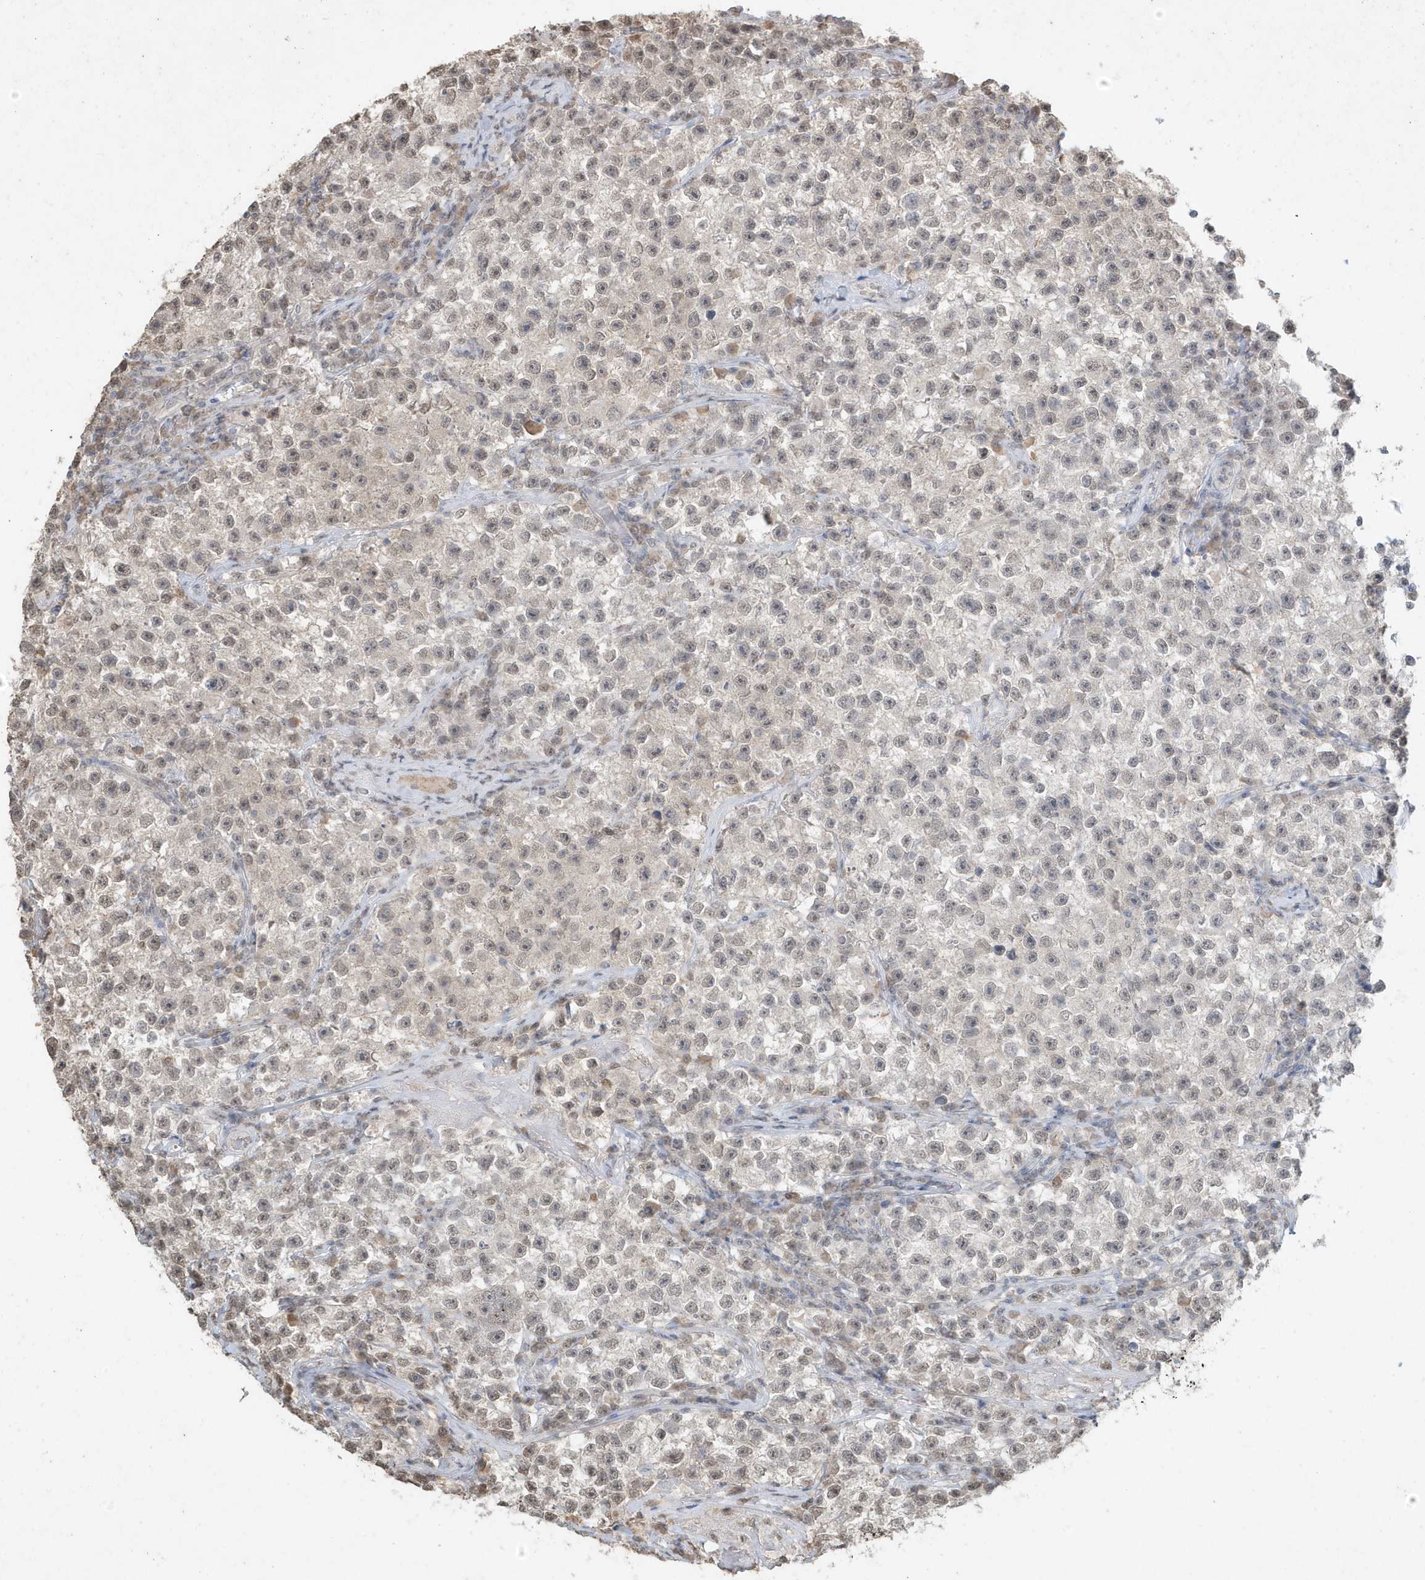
{"staining": {"intensity": "weak", "quantity": "25%-75%", "location": "nuclear"}, "tissue": "testis cancer", "cell_type": "Tumor cells", "image_type": "cancer", "snomed": [{"axis": "morphology", "description": "Seminoma, NOS"}, {"axis": "topography", "description": "Testis"}], "caption": "Weak nuclear positivity is present in approximately 25%-75% of tumor cells in testis cancer. (DAB (3,3'-diaminobenzidine) IHC, brown staining for protein, blue staining for nuclei).", "gene": "DEFA1", "patient": {"sex": "male", "age": 22}}